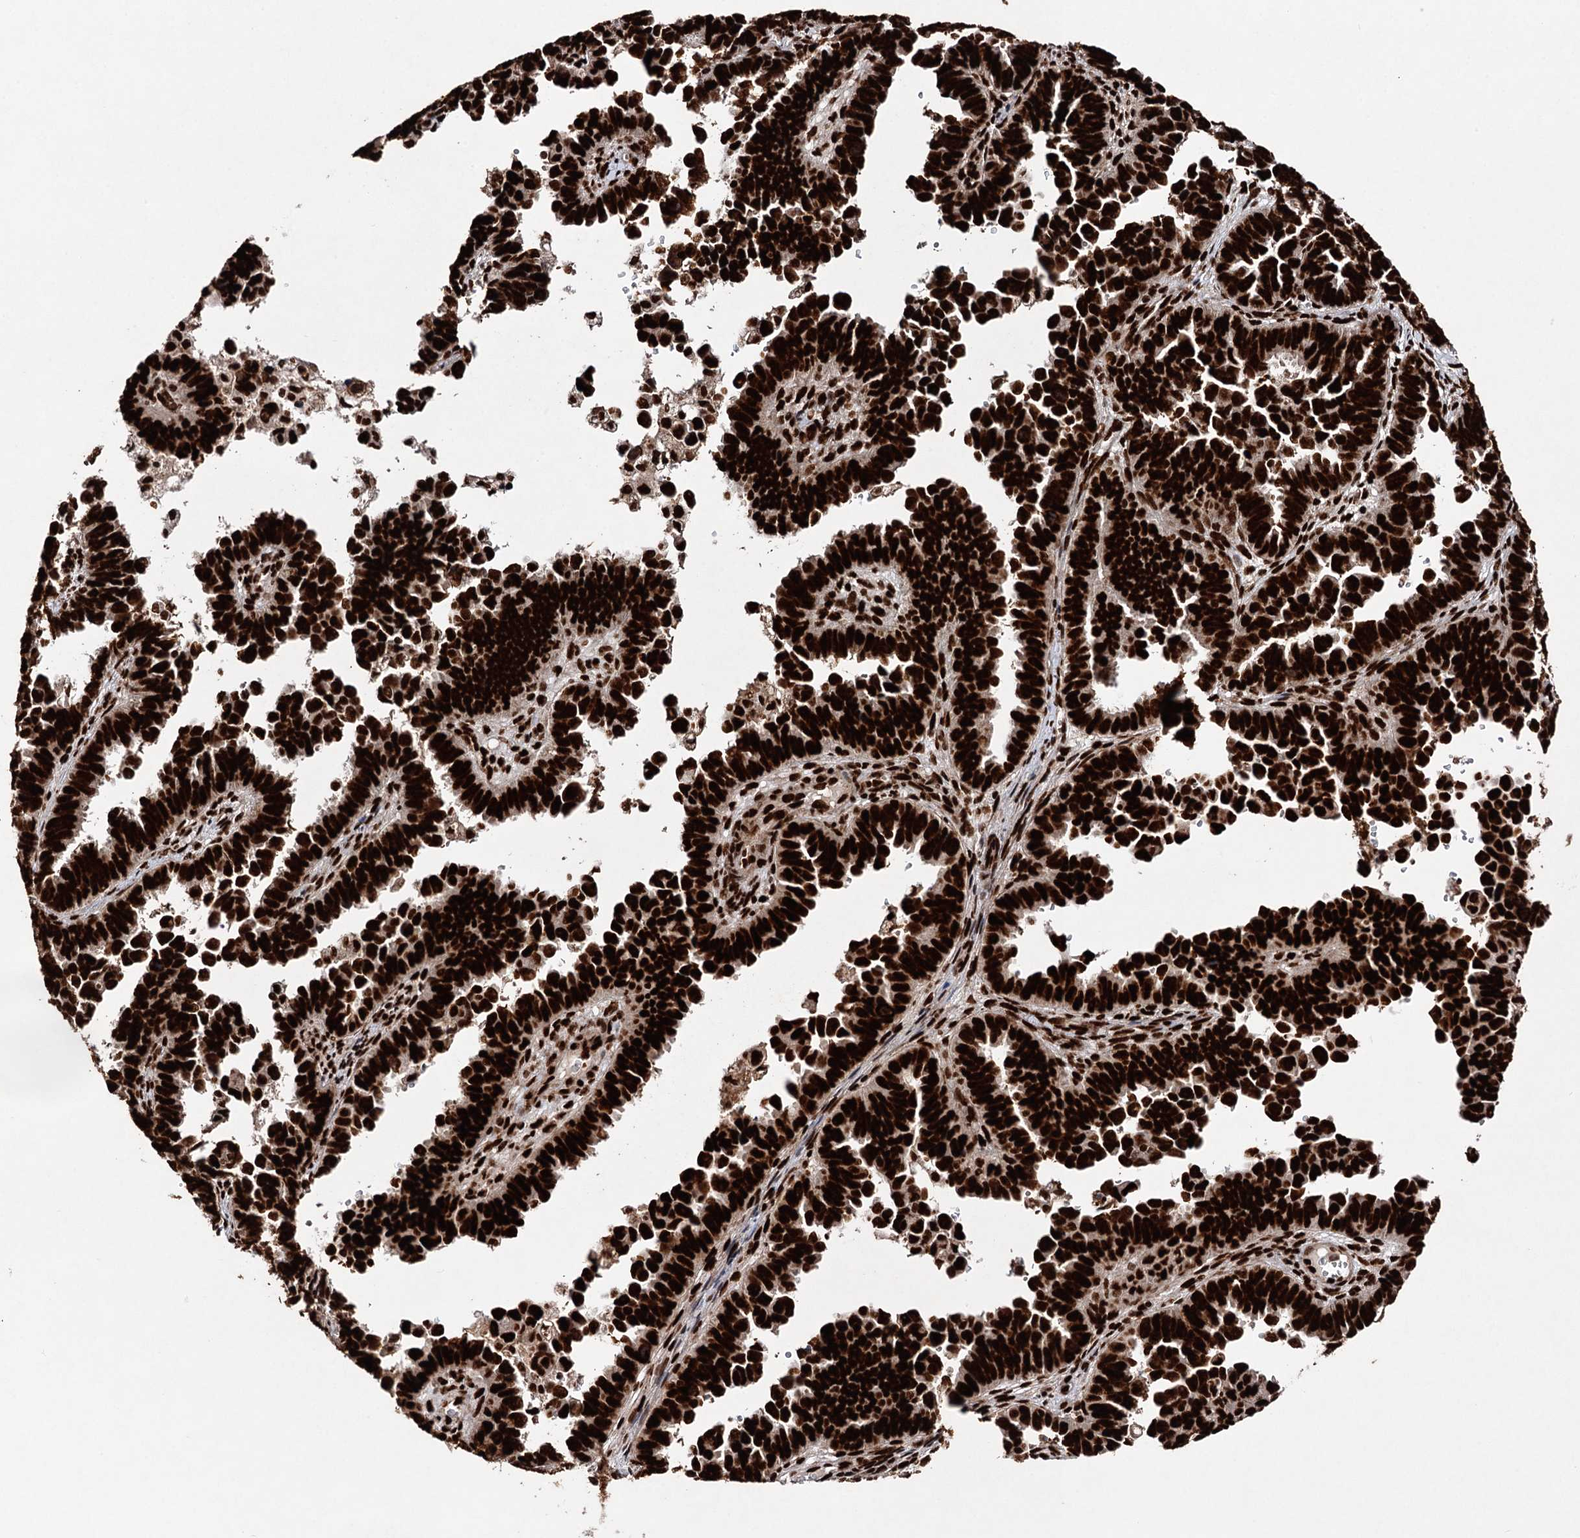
{"staining": {"intensity": "strong", "quantity": ">75%", "location": "nuclear"}, "tissue": "endometrial cancer", "cell_type": "Tumor cells", "image_type": "cancer", "snomed": [{"axis": "morphology", "description": "Adenocarcinoma, NOS"}, {"axis": "topography", "description": "Endometrium"}], "caption": "High-magnification brightfield microscopy of adenocarcinoma (endometrial) stained with DAB (brown) and counterstained with hematoxylin (blue). tumor cells exhibit strong nuclear staining is present in about>75% of cells.", "gene": "MATR3", "patient": {"sex": "female", "age": 75}}